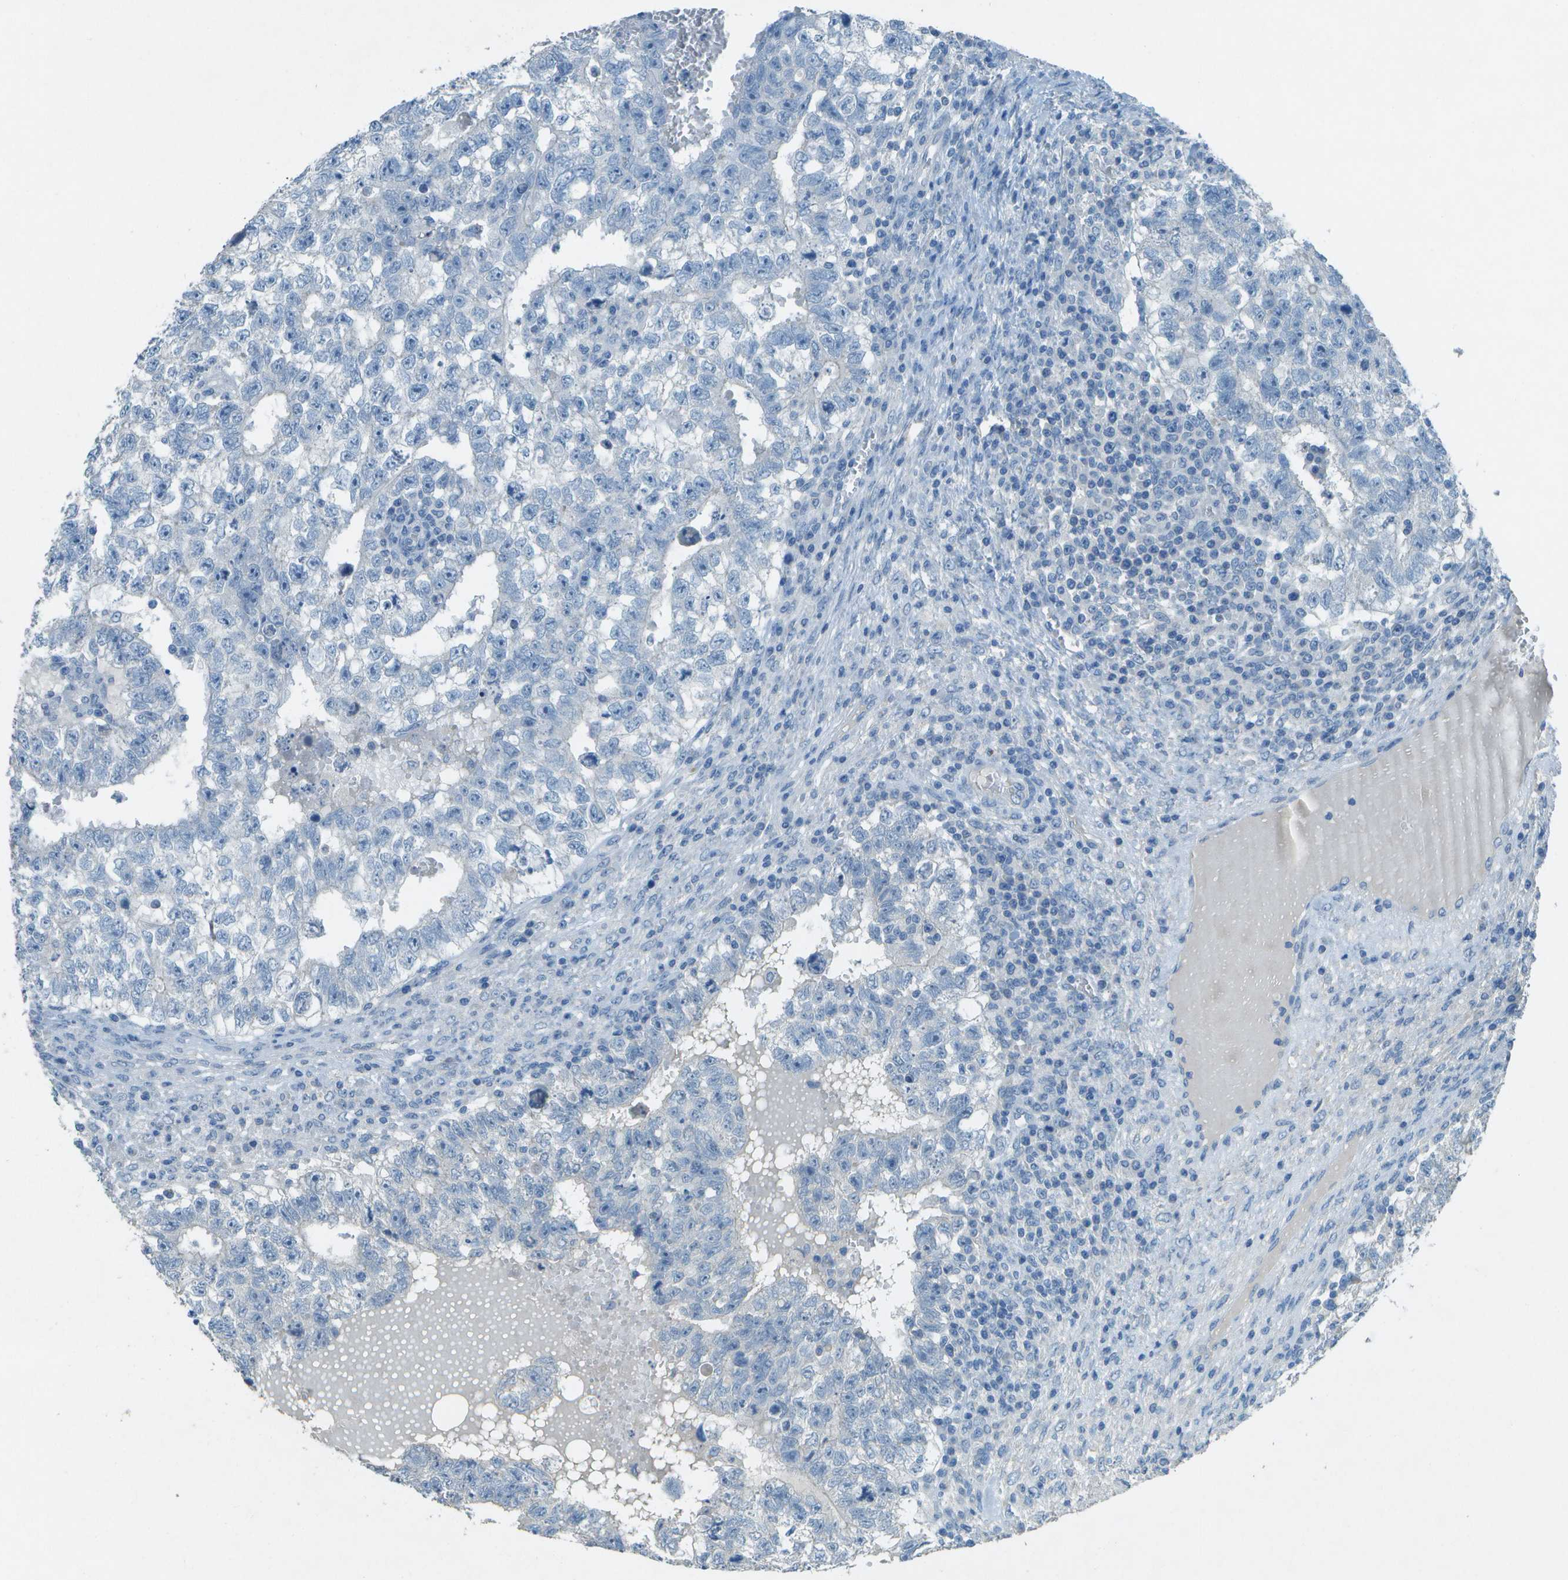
{"staining": {"intensity": "negative", "quantity": "none", "location": "none"}, "tissue": "testis cancer", "cell_type": "Tumor cells", "image_type": "cancer", "snomed": [{"axis": "morphology", "description": "Seminoma, NOS"}, {"axis": "morphology", "description": "Carcinoma, Embryonal, NOS"}, {"axis": "topography", "description": "Testis"}], "caption": "Immunohistochemistry (IHC) micrograph of neoplastic tissue: human testis cancer (seminoma) stained with DAB (3,3'-diaminobenzidine) reveals no significant protein expression in tumor cells.", "gene": "LGI2", "patient": {"sex": "male", "age": 38}}